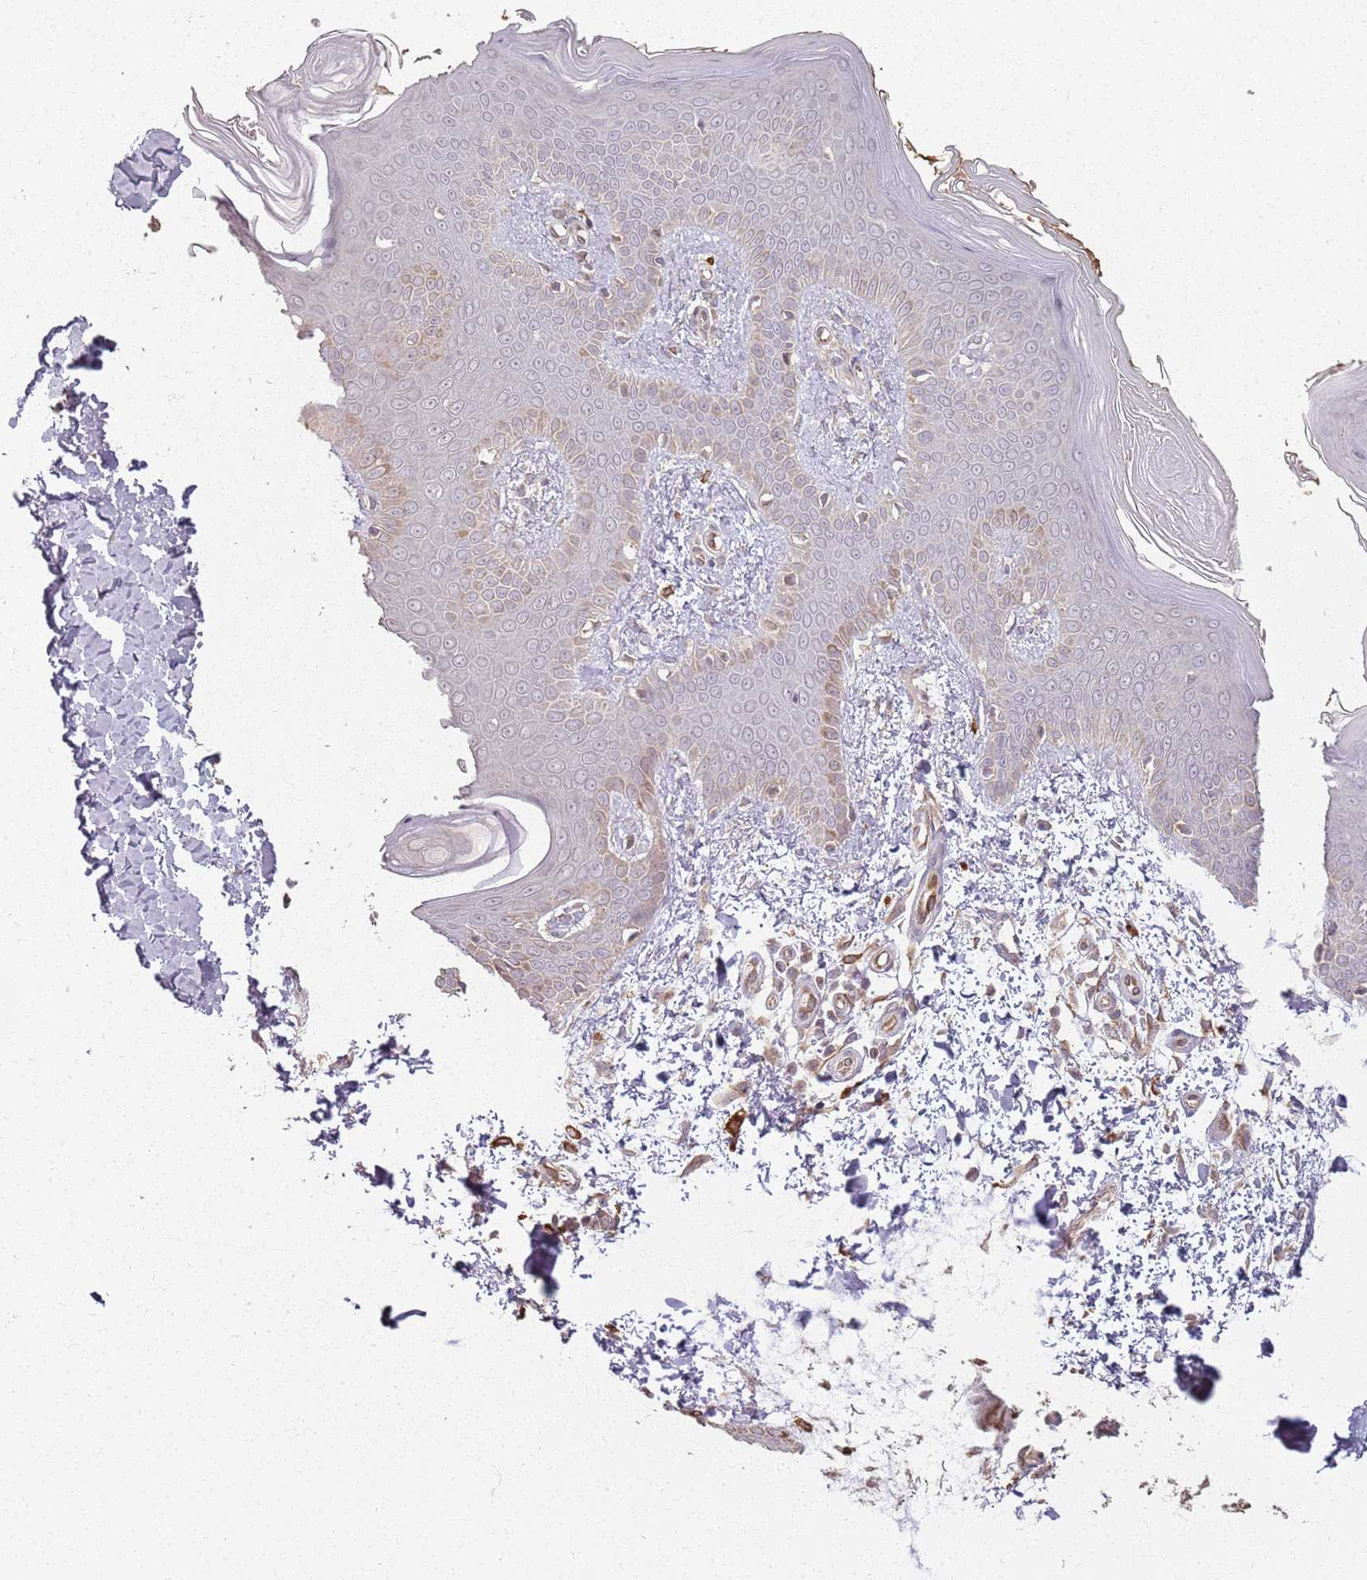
{"staining": {"intensity": "negative", "quantity": "none", "location": "none"}, "tissue": "skin", "cell_type": "Fibroblasts", "image_type": "normal", "snomed": [{"axis": "morphology", "description": "Normal tissue, NOS"}, {"axis": "topography", "description": "Skin"}], "caption": "Fibroblasts are negative for protein expression in unremarkable human skin. Brightfield microscopy of immunohistochemistry (IHC) stained with DAB (3,3'-diaminobenzidine) (brown) and hematoxylin (blue), captured at high magnification.", "gene": "CCDC168", "patient": {"sex": "male", "age": 36}}